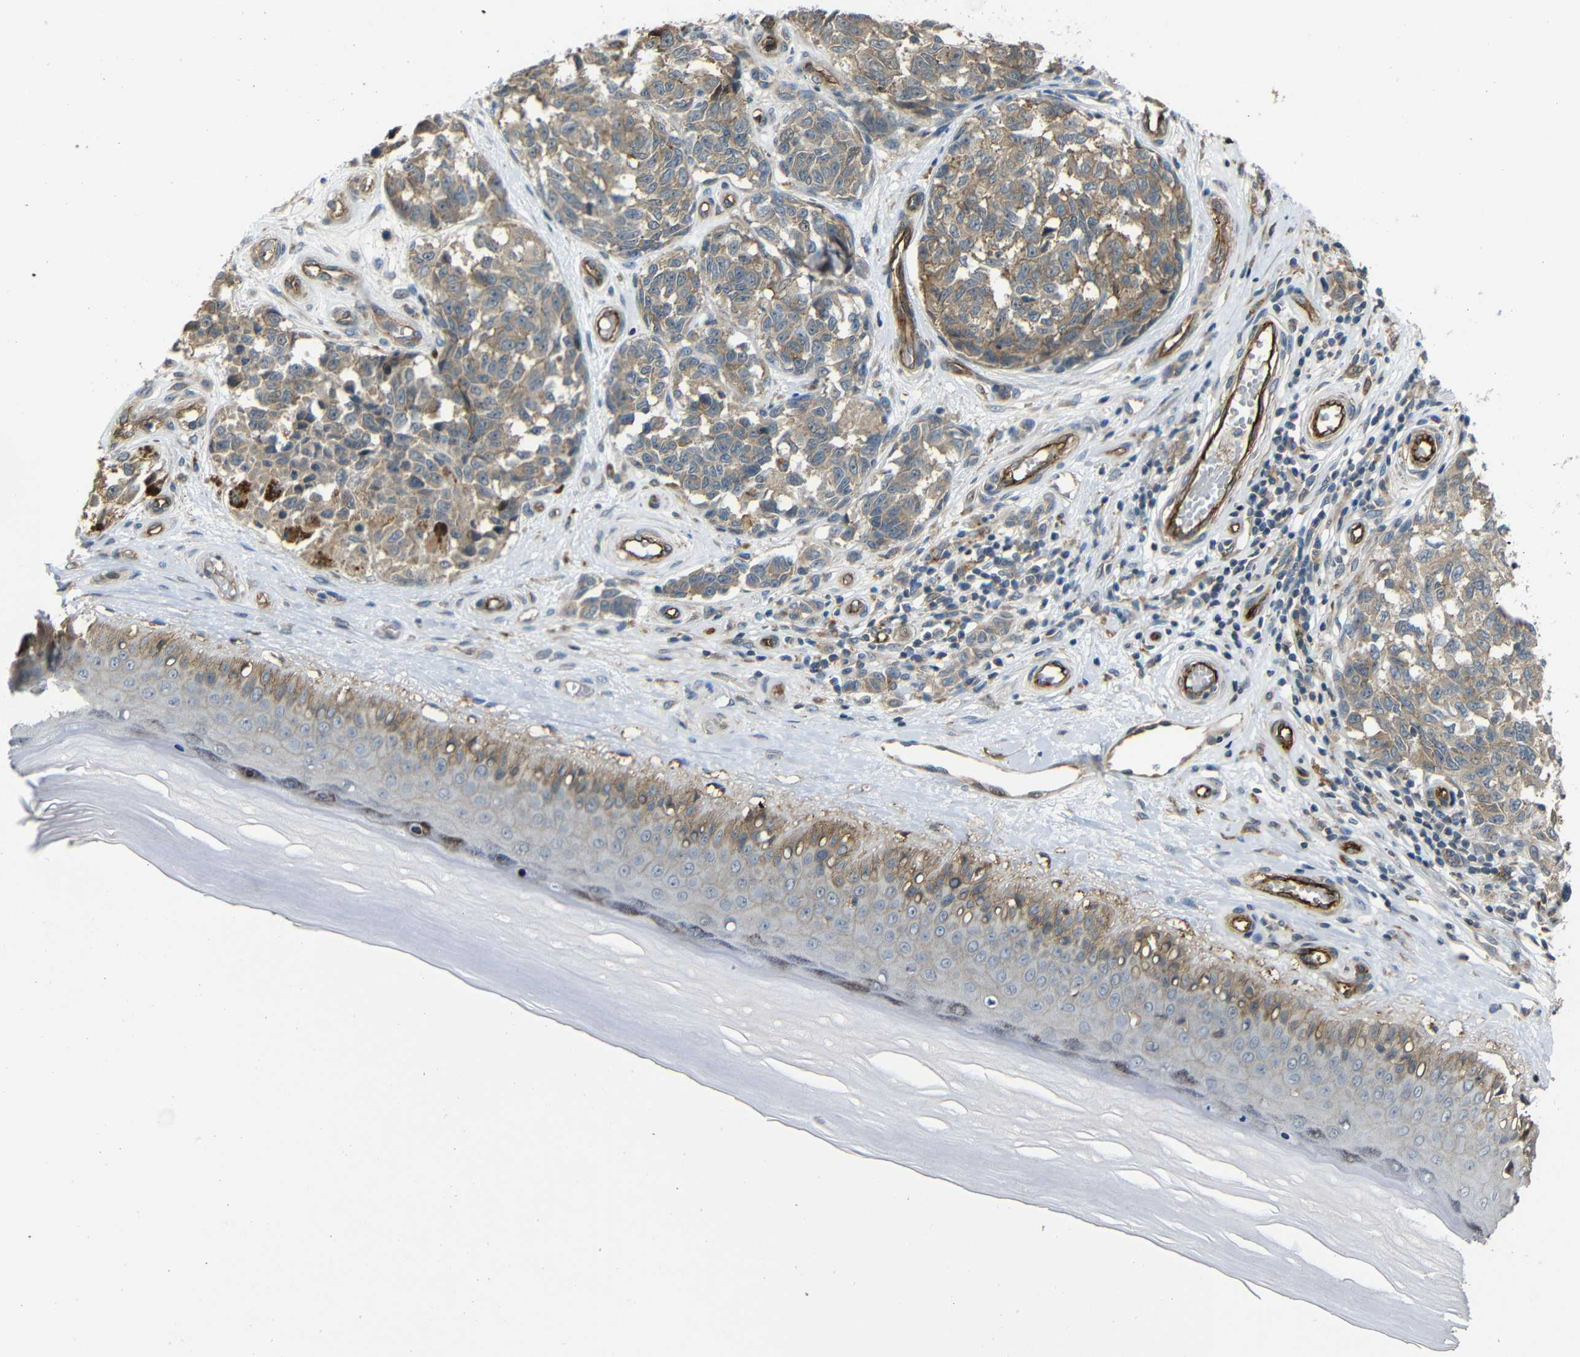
{"staining": {"intensity": "weak", "quantity": ">75%", "location": "cytoplasmic/membranous"}, "tissue": "melanoma", "cell_type": "Tumor cells", "image_type": "cancer", "snomed": [{"axis": "morphology", "description": "Malignant melanoma, NOS"}, {"axis": "topography", "description": "Skin"}], "caption": "Immunohistochemical staining of malignant melanoma exhibits low levels of weak cytoplasmic/membranous protein staining in approximately >75% of tumor cells.", "gene": "RELL1", "patient": {"sex": "female", "age": 64}}